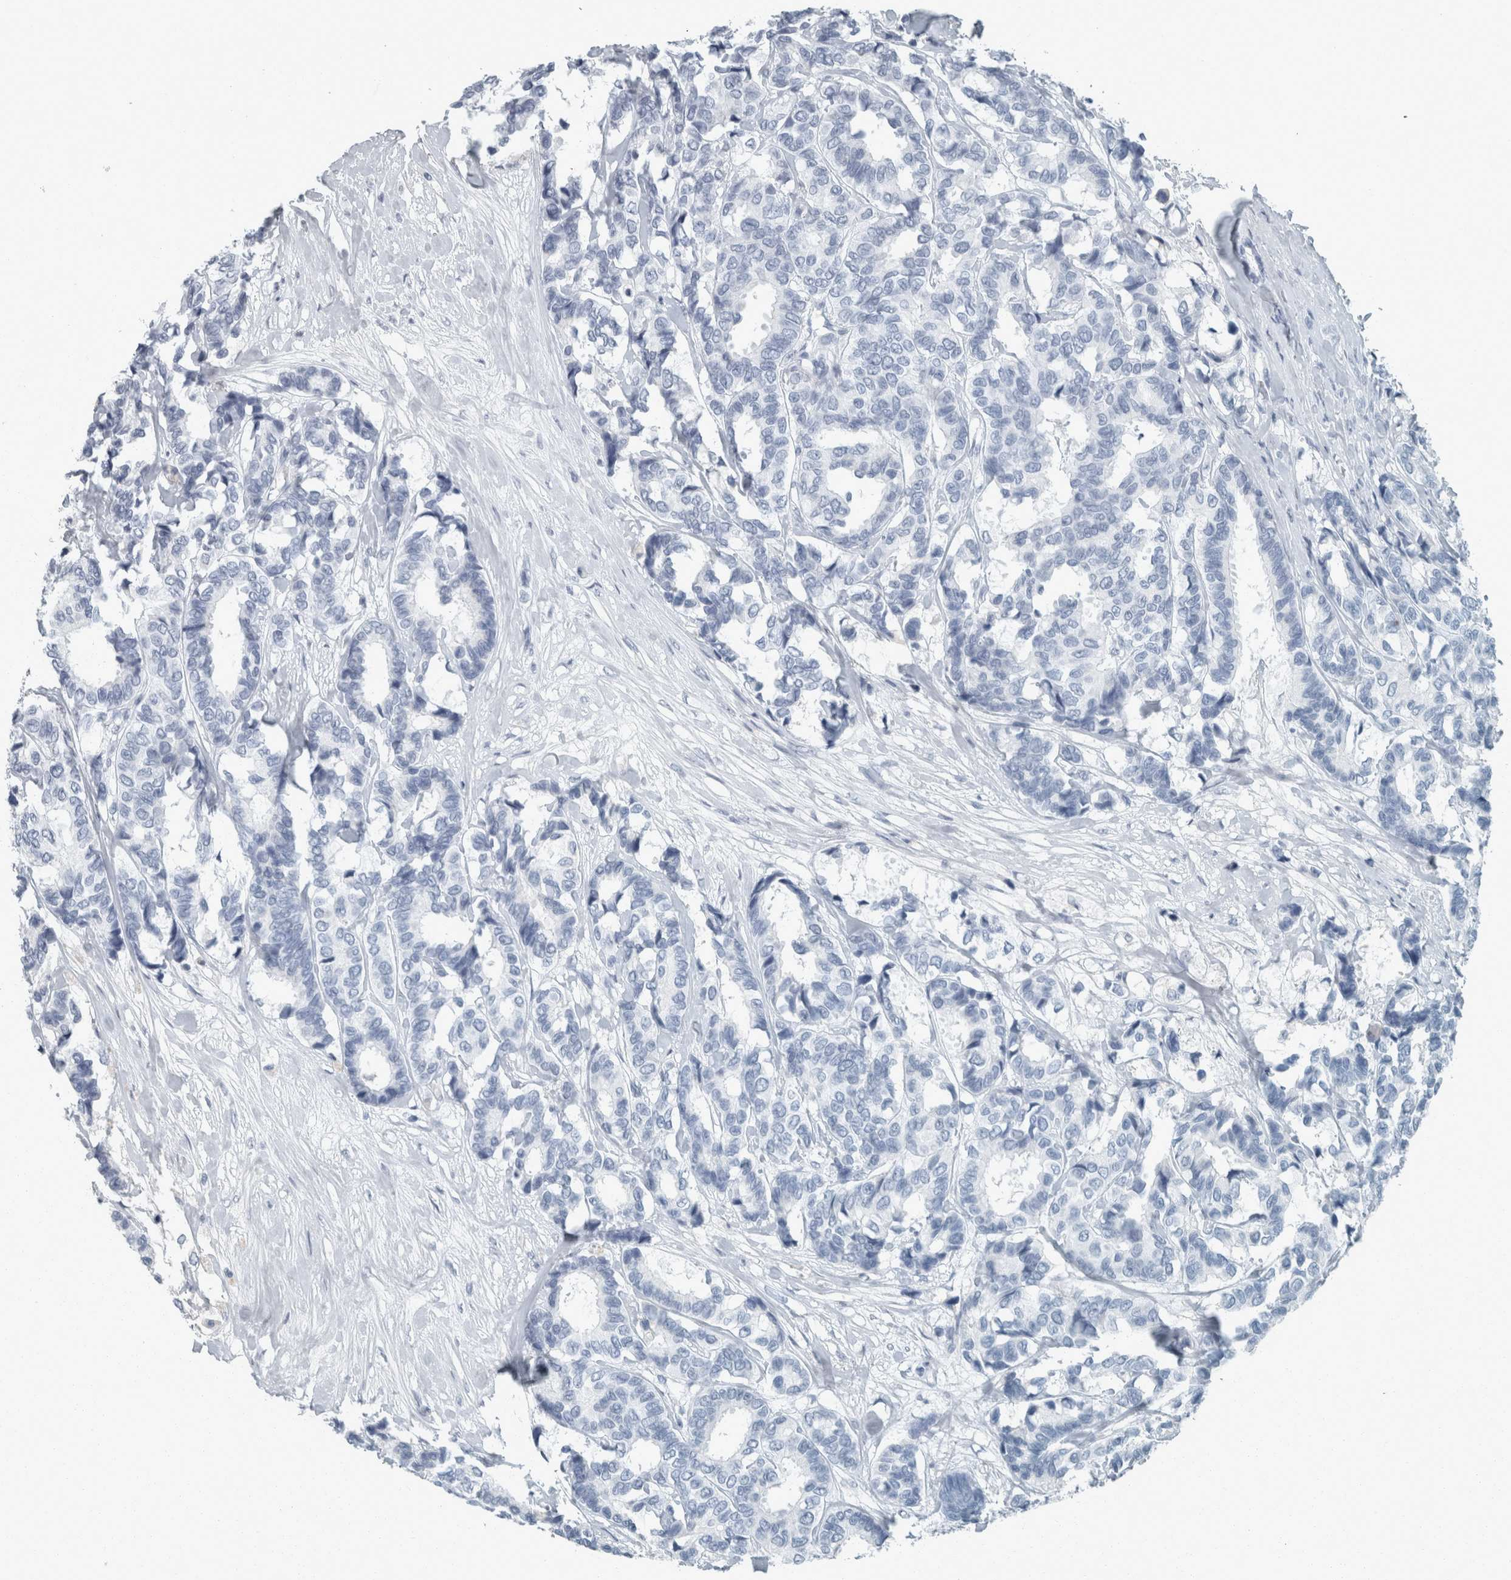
{"staining": {"intensity": "negative", "quantity": "none", "location": "none"}, "tissue": "breast cancer", "cell_type": "Tumor cells", "image_type": "cancer", "snomed": [{"axis": "morphology", "description": "Duct carcinoma"}, {"axis": "topography", "description": "Breast"}], "caption": "Immunohistochemical staining of human breast invasive ductal carcinoma displays no significant expression in tumor cells.", "gene": "CHL1", "patient": {"sex": "female", "age": 87}}